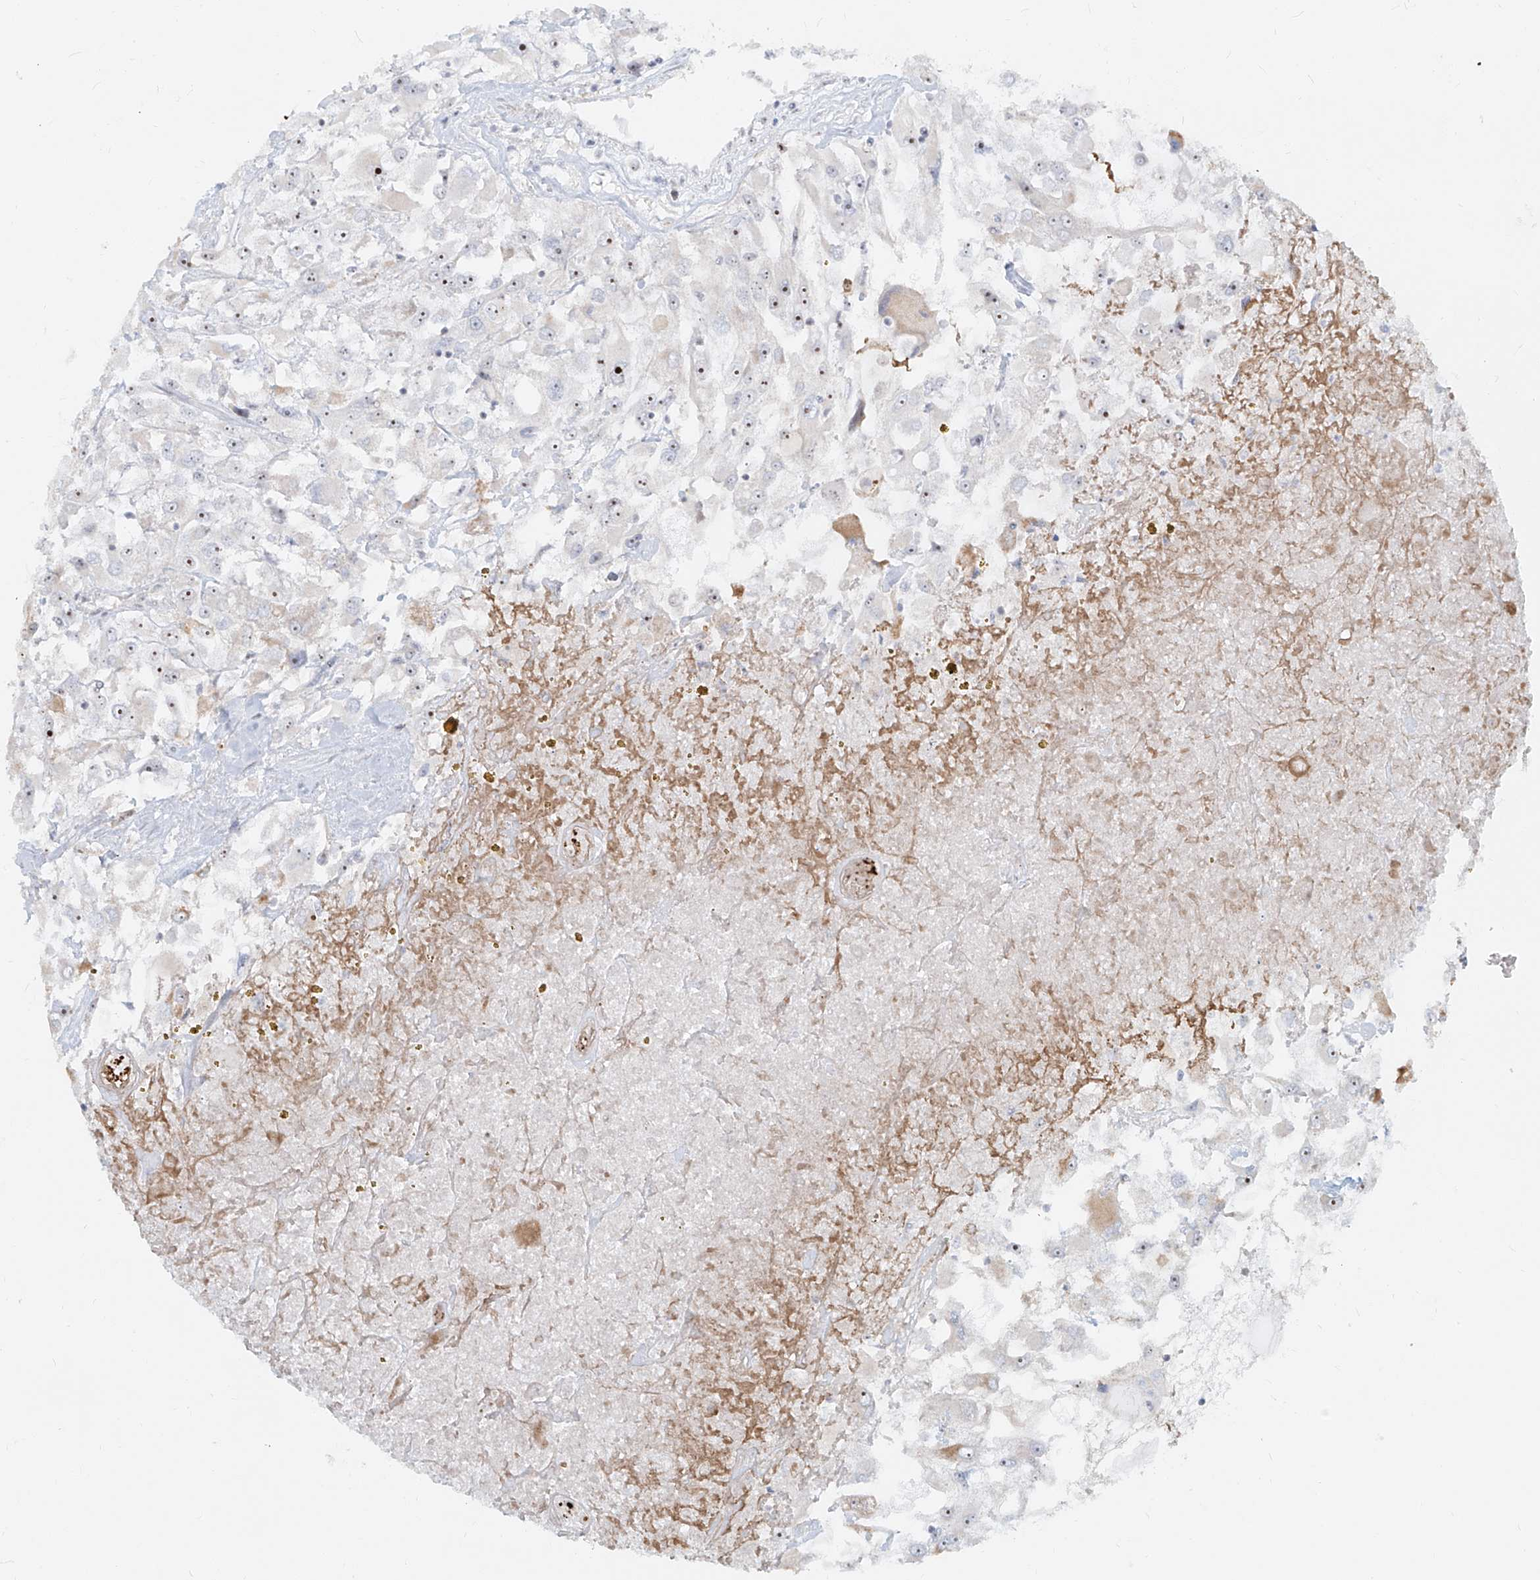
{"staining": {"intensity": "moderate", "quantity": "<25%", "location": "nuclear"}, "tissue": "renal cancer", "cell_type": "Tumor cells", "image_type": "cancer", "snomed": [{"axis": "morphology", "description": "Adenocarcinoma, NOS"}, {"axis": "topography", "description": "Kidney"}], "caption": "Brown immunohistochemical staining in human adenocarcinoma (renal) exhibits moderate nuclear positivity in approximately <25% of tumor cells.", "gene": "BYSL", "patient": {"sex": "female", "age": 52}}